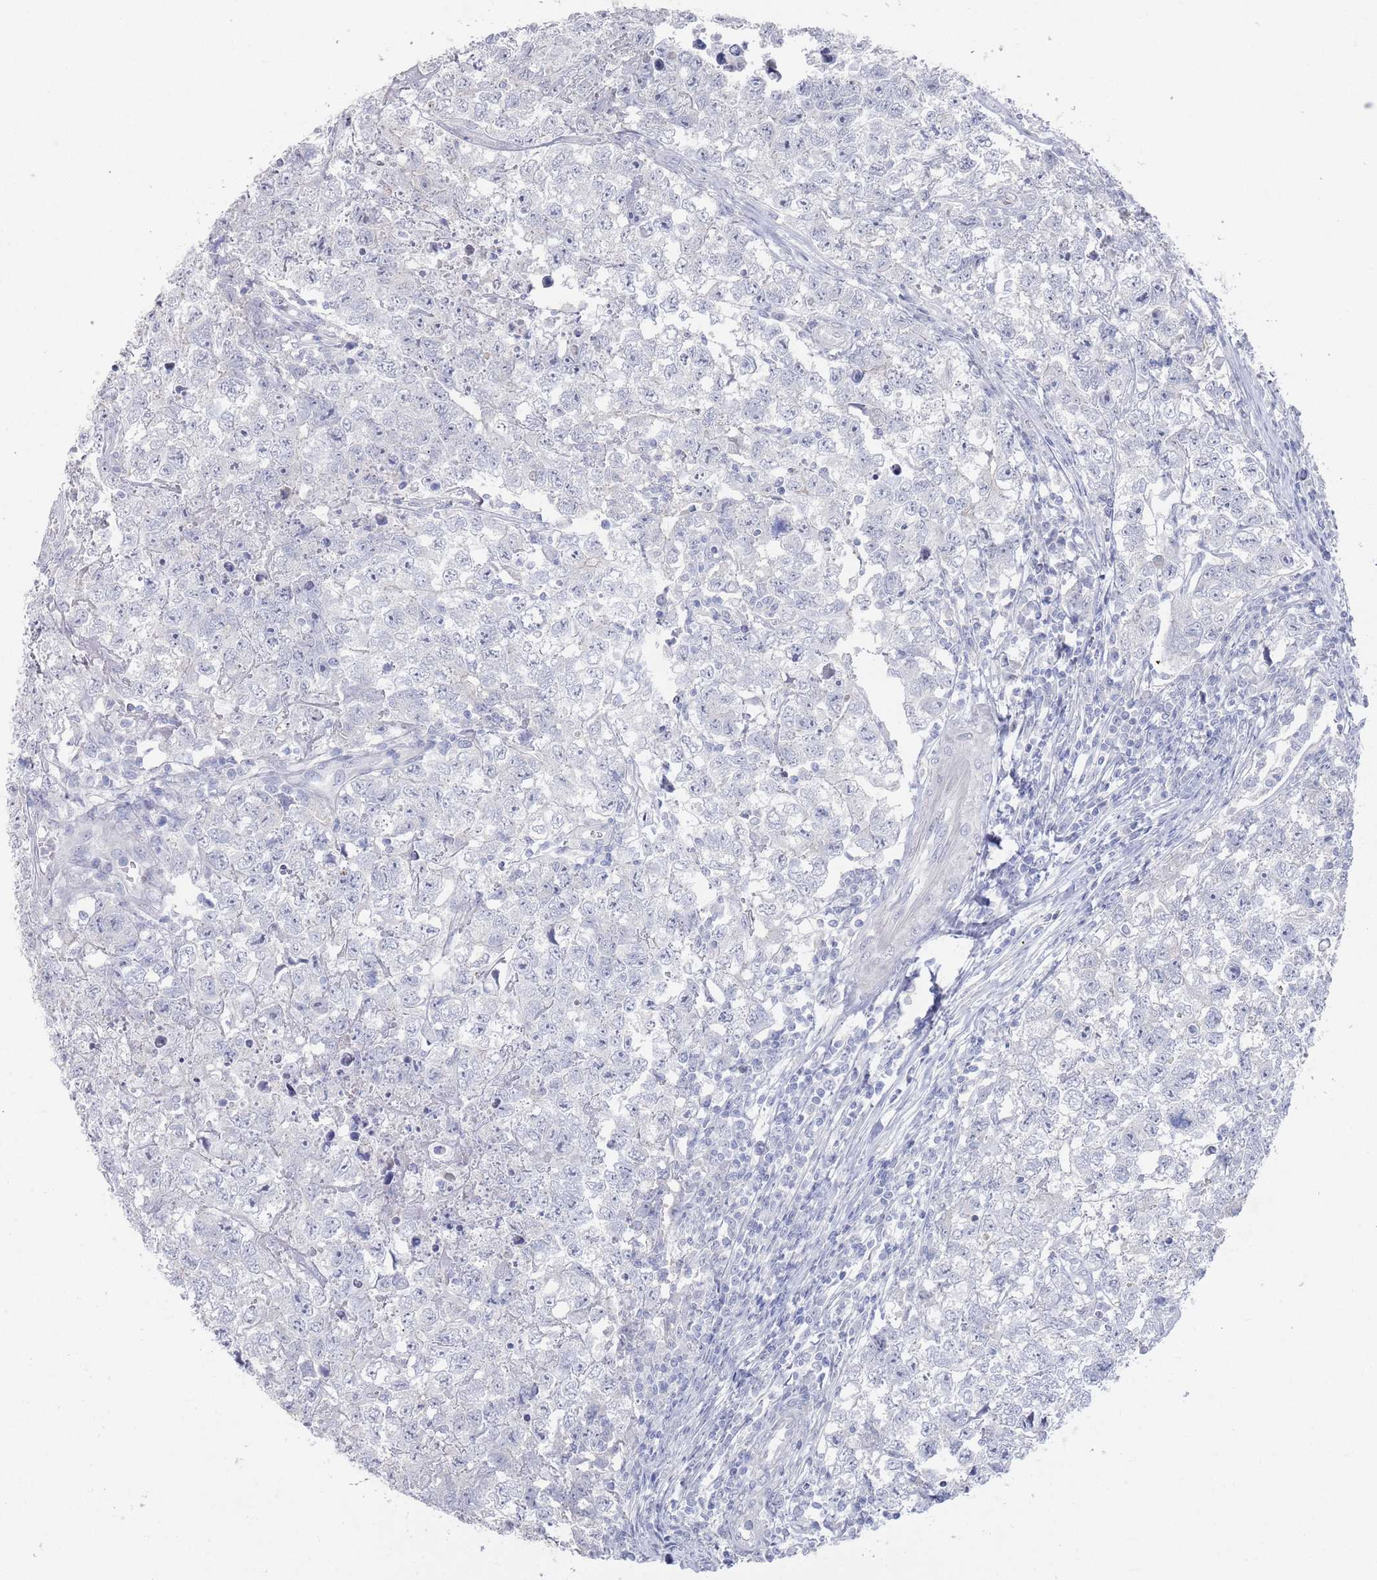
{"staining": {"intensity": "negative", "quantity": "none", "location": "none"}, "tissue": "testis cancer", "cell_type": "Tumor cells", "image_type": "cancer", "snomed": [{"axis": "morphology", "description": "Carcinoma, Embryonal, NOS"}, {"axis": "topography", "description": "Testis"}], "caption": "Immunohistochemistry image of neoplastic tissue: testis embryonal carcinoma stained with DAB (3,3'-diaminobenzidine) displays no significant protein staining in tumor cells. (DAB IHC, high magnification).", "gene": "PROM2", "patient": {"sex": "male", "age": 22}}